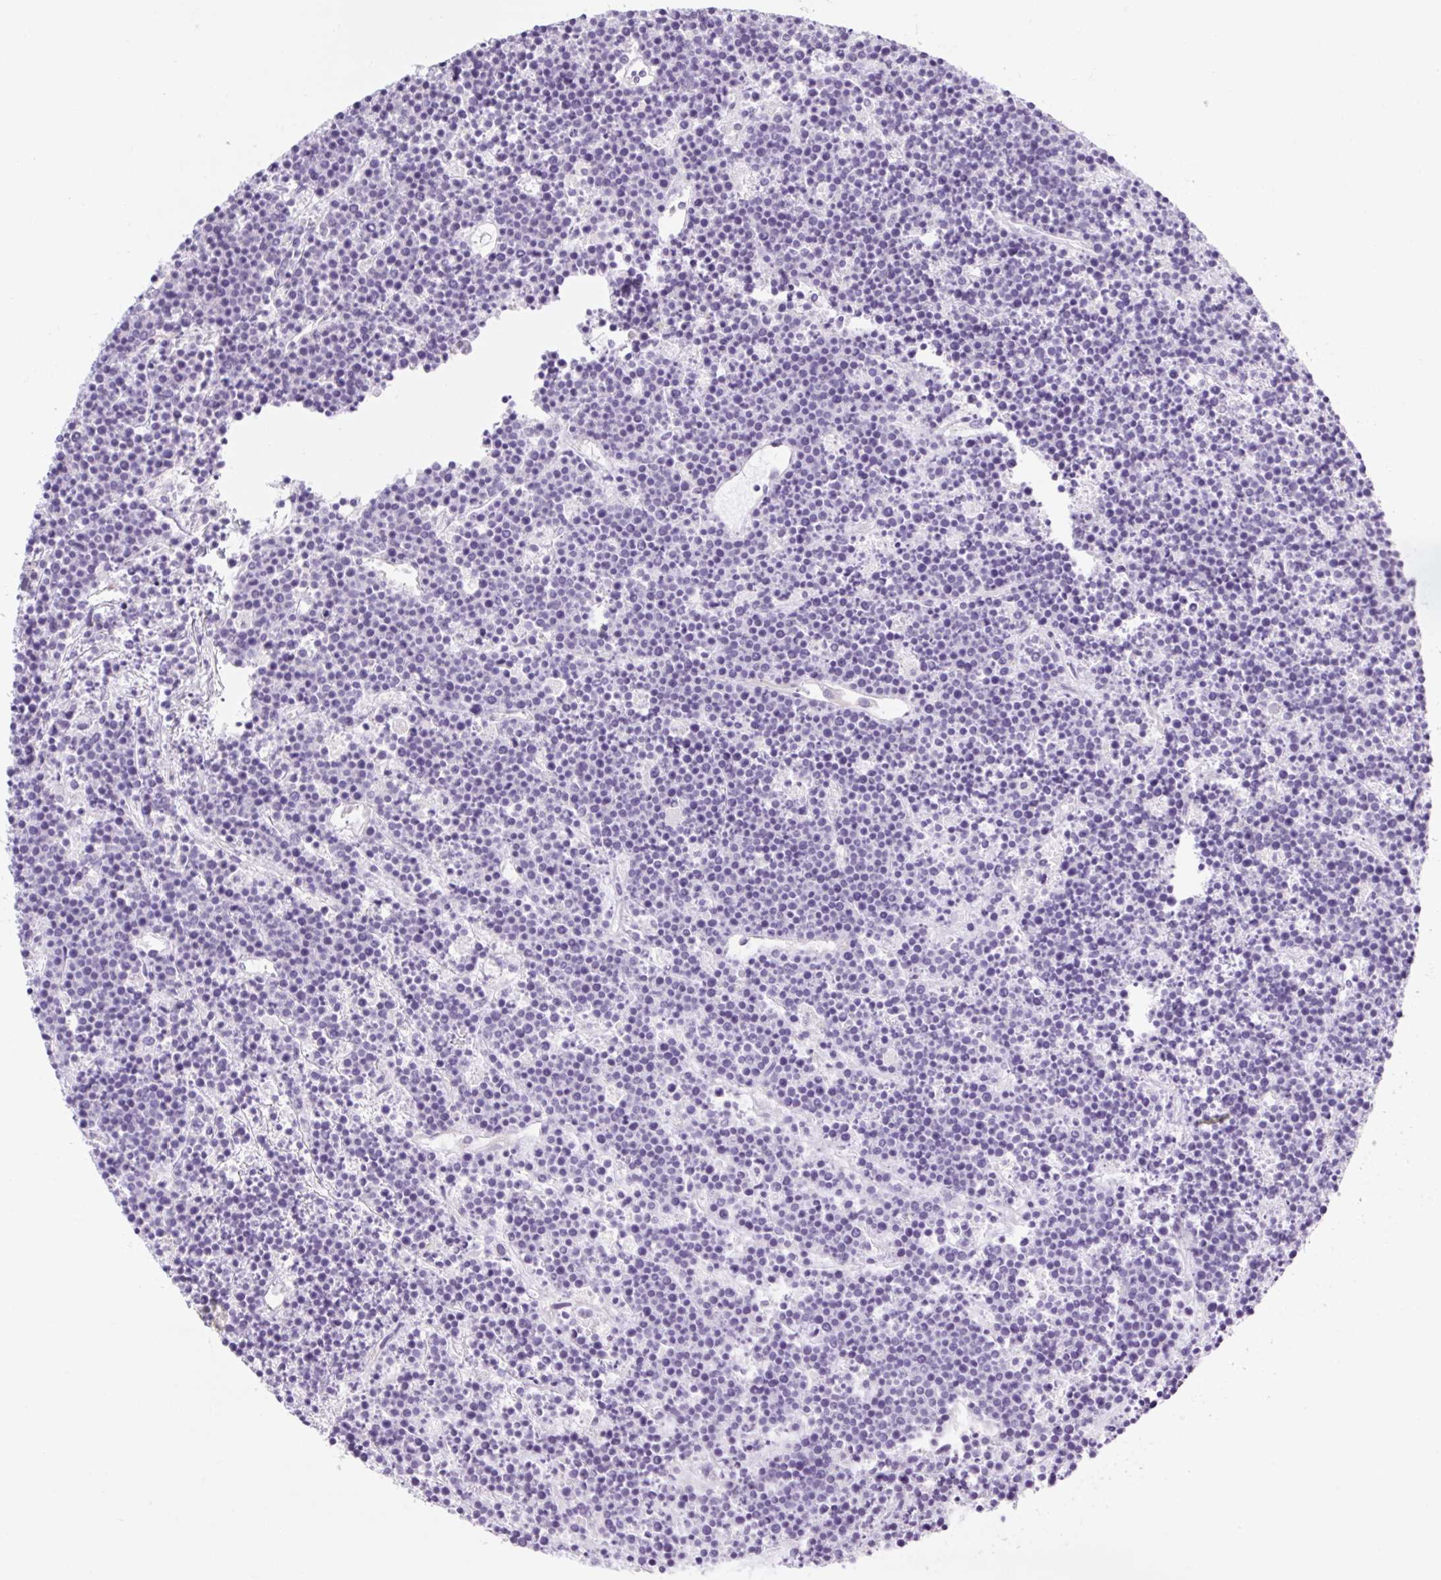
{"staining": {"intensity": "negative", "quantity": "none", "location": "none"}, "tissue": "lymphoma", "cell_type": "Tumor cells", "image_type": "cancer", "snomed": [{"axis": "morphology", "description": "Malignant lymphoma, non-Hodgkin's type, High grade"}, {"axis": "topography", "description": "Ovary"}], "caption": "This micrograph is of high-grade malignant lymphoma, non-Hodgkin's type stained with immunohistochemistry to label a protein in brown with the nuclei are counter-stained blue. There is no staining in tumor cells. (Immunohistochemistry (ihc), brightfield microscopy, high magnification).", "gene": "BCAS1", "patient": {"sex": "female", "age": 56}}